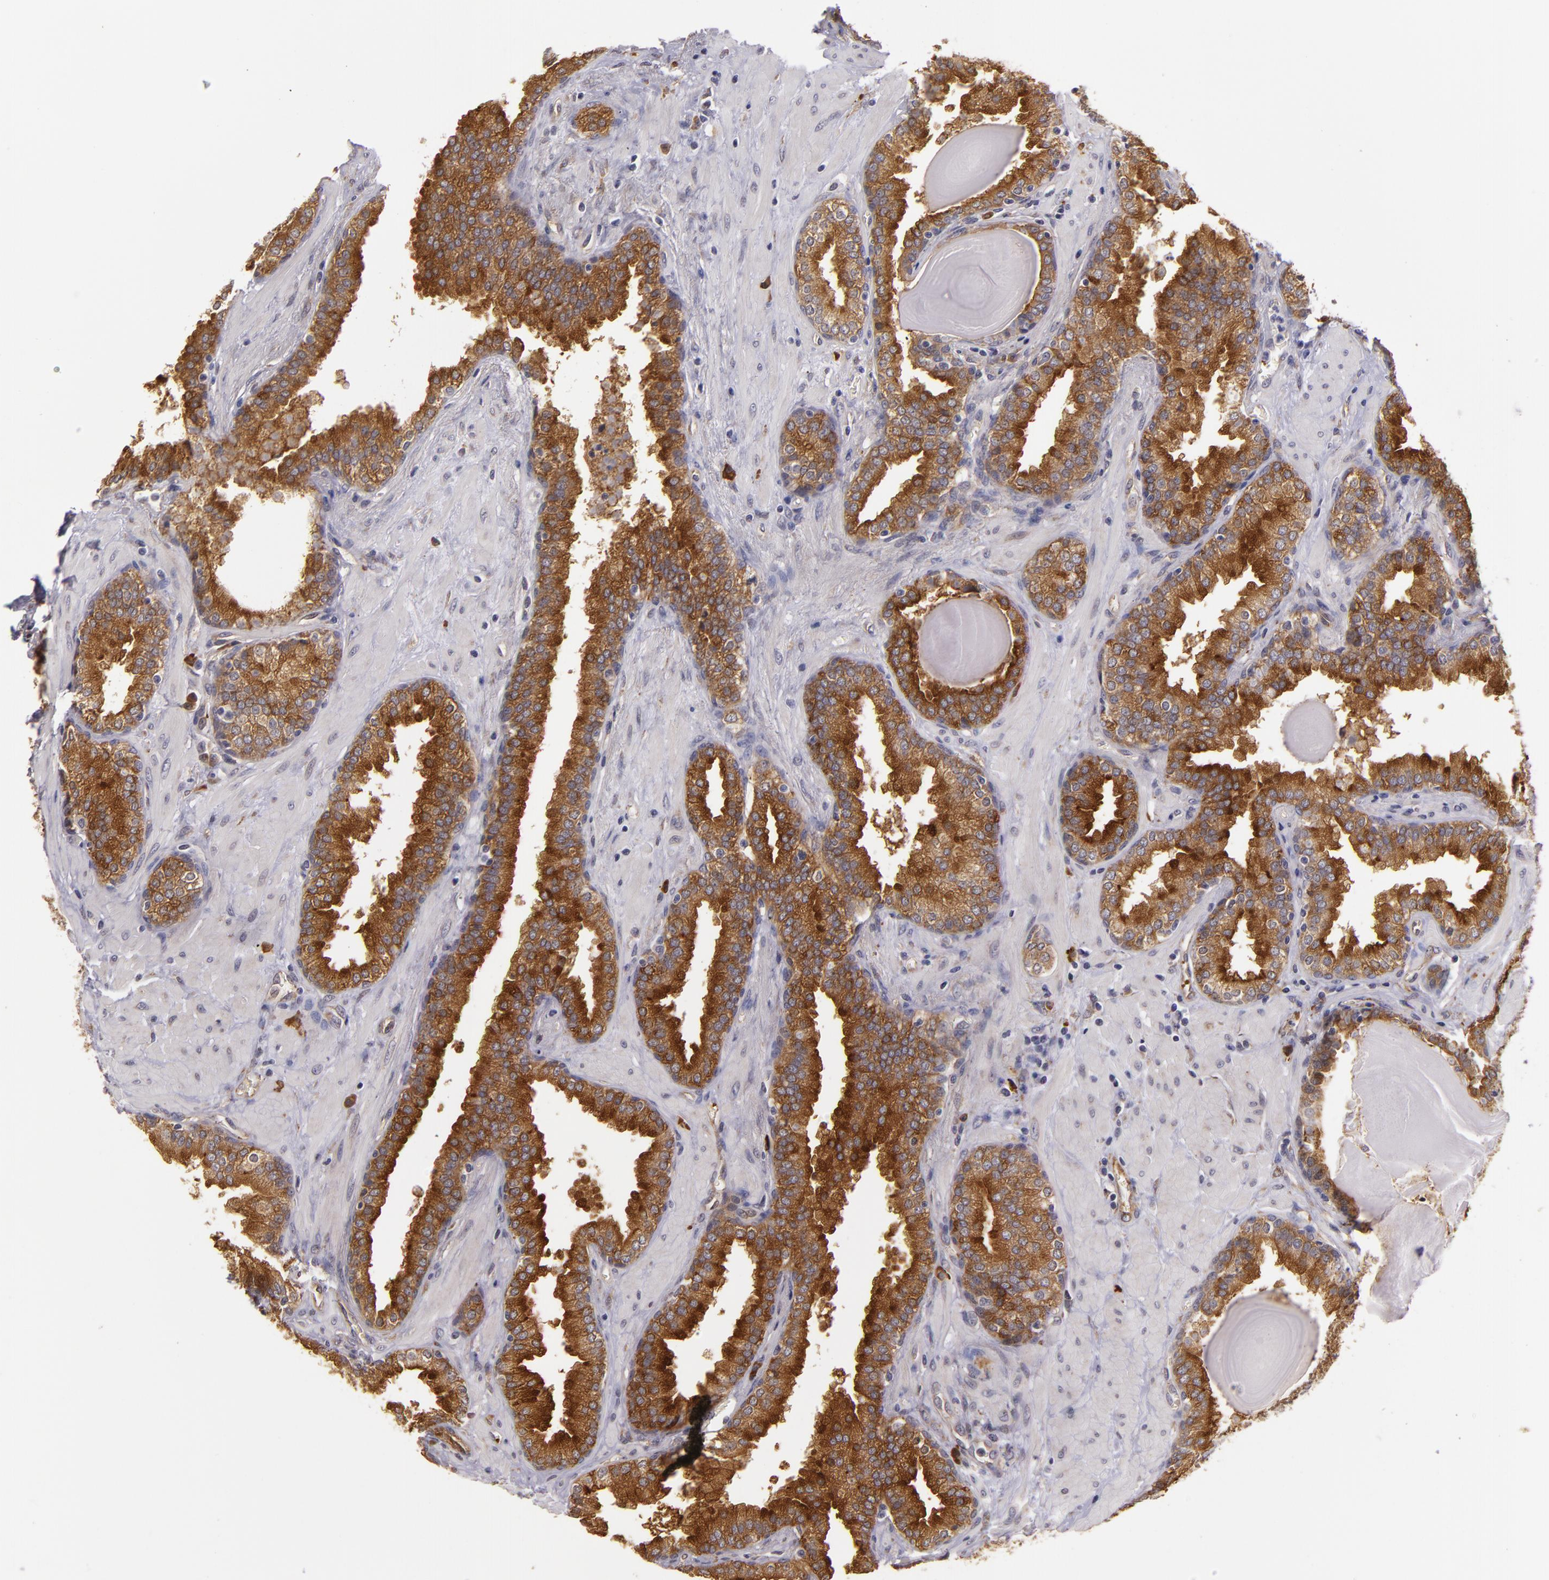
{"staining": {"intensity": "strong", "quantity": ">75%", "location": "cytoplasmic/membranous"}, "tissue": "prostate", "cell_type": "Glandular cells", "image_type": "normal", "snomed": [{"axis": "morphology", "description": "Normal tissue, NOS"}, {"axis": "topography", "description": "Prostate"}], "caption": "Glandular cells demonstrate high levels of strong cytoplasmic/membranous positivity in approximately >75% of cells in normal human prostate.", "gene": "SYTL4", "patient": {"sex": "male", "age": 51}}